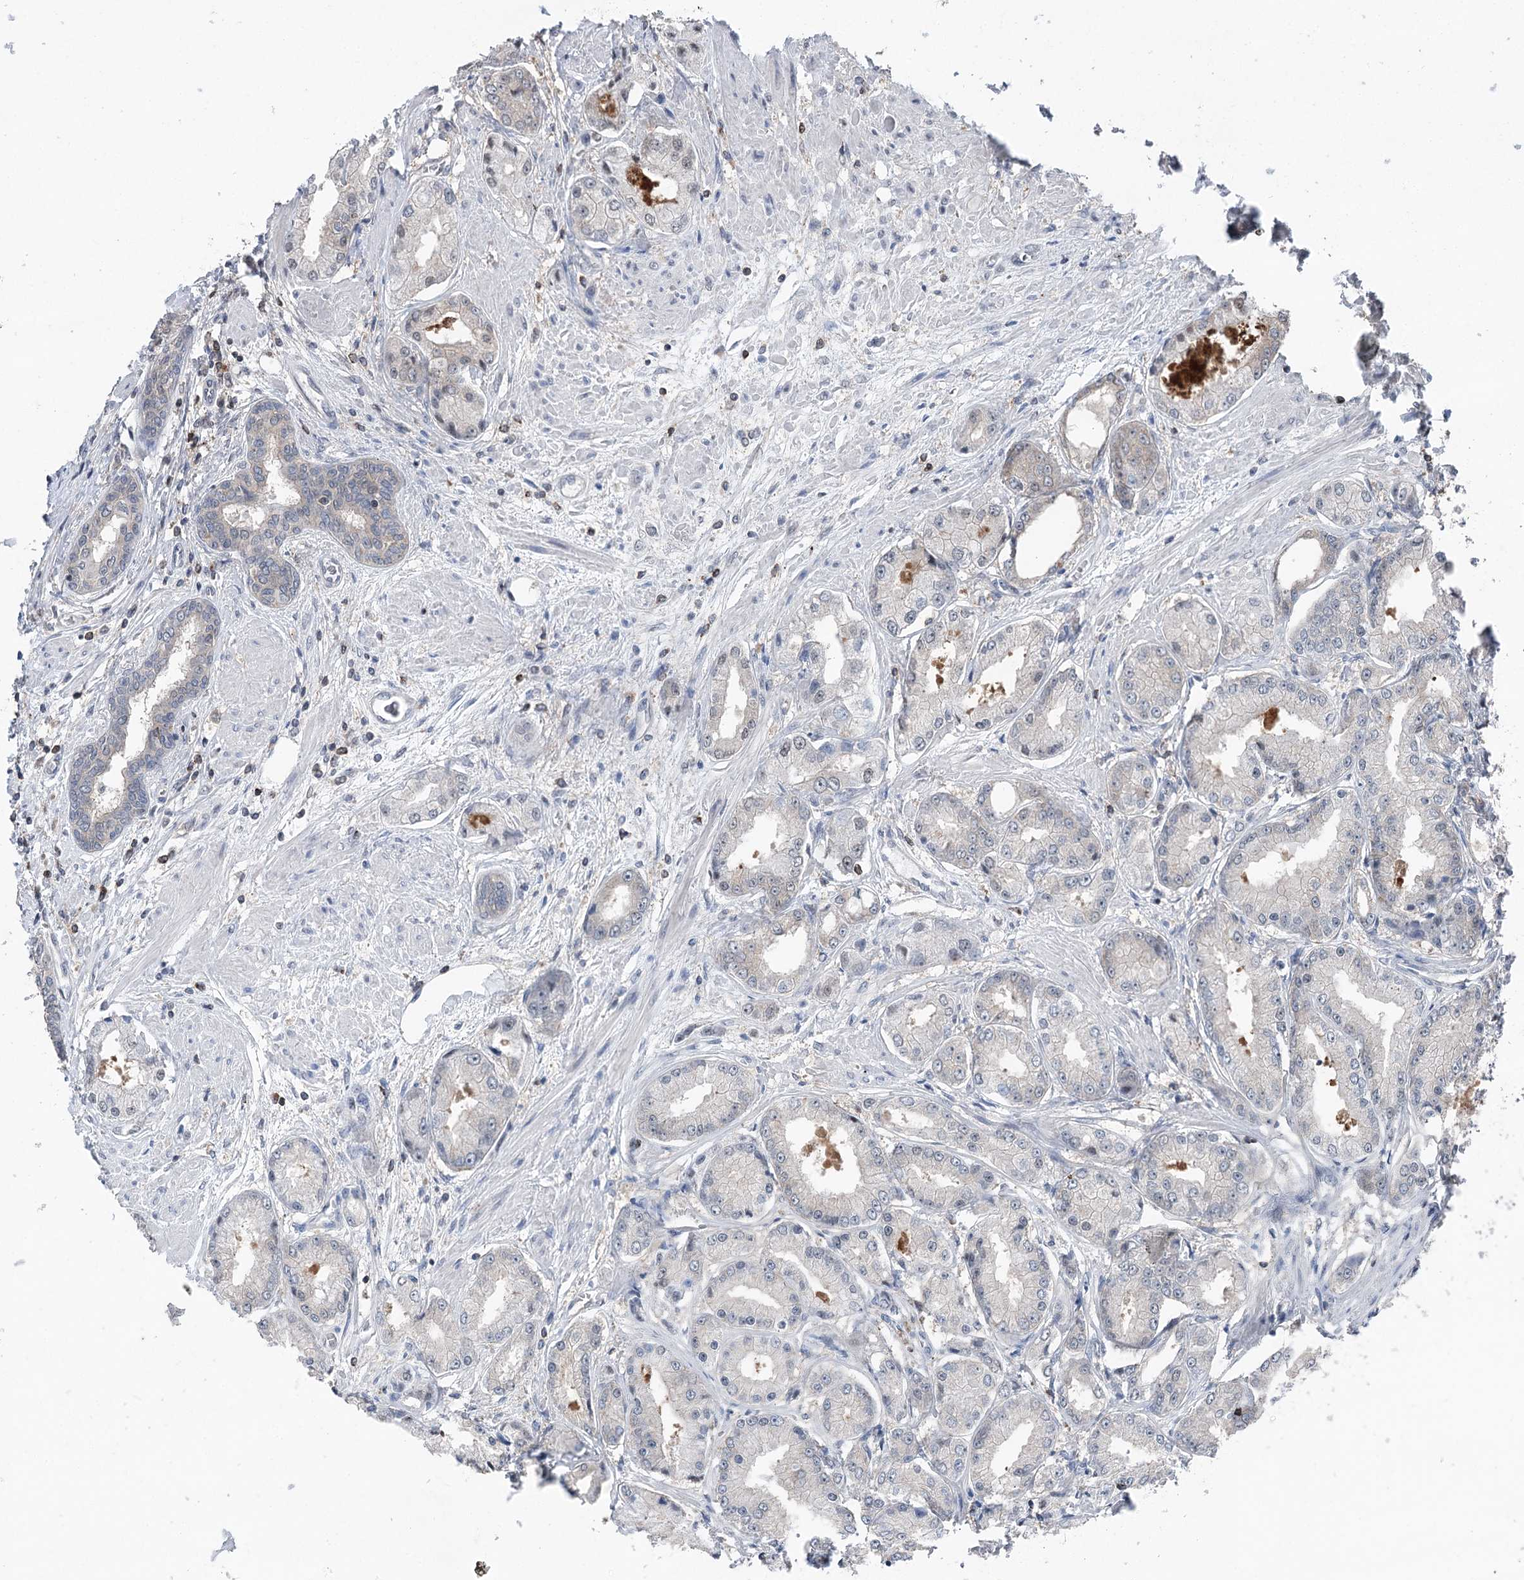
{"staining": {"intensity": "negative", "quantity": "none", "location": "none"}, "tissue": "prostate cancer", "cell_type": "Tumor cells", "image_type": "cancer", "snomed": [{"axis": "morphology", "description": "Adenocarcinoma, High grade"}, {"axis": "topography", "description": "Prostate"}], "caption": "Prostate cancer (high-grade adenocarcinoma) was stained to show a protein in brown. There is no significant staining in tumor cells. (DAB IHC with hematoxylin counter stain).", "gene": "CCSER2", "patient": {"sex": "male", "age": 59}}